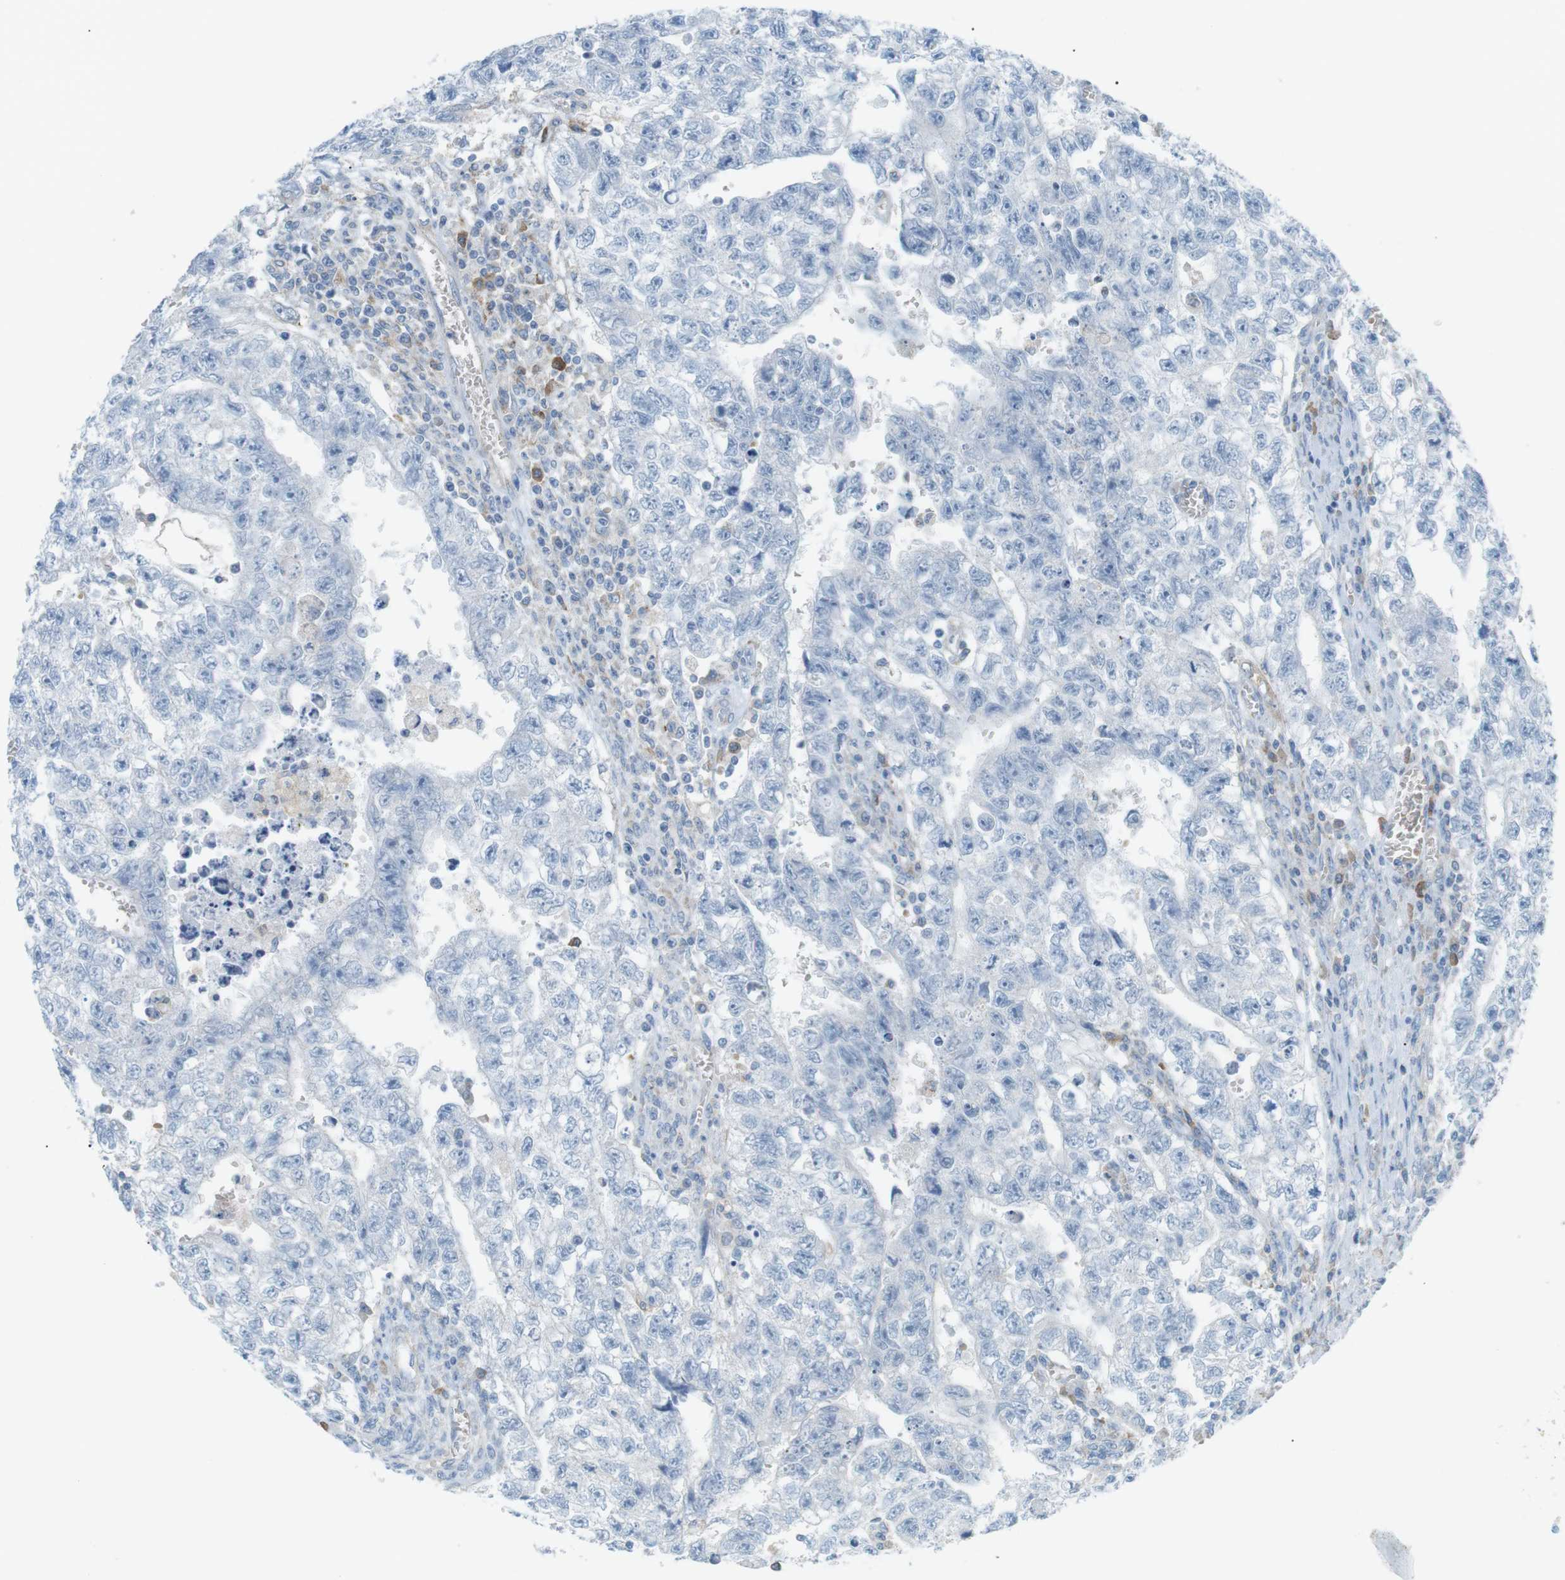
{"staining": {"intensity": "negative", "quantity": "none", "location": "none"}, "tissue": "testis cancer", "cell_type": "Tumor cells", "image_type": "cancer", "snomed": [{"axis": "morphology", "description": "Seminoma, NOS"}, {"axis": "morphology", "description": "Carcinoma, Embryonal, NOS"}, {"axis": "topography", "description": "Testis"}], "caption": "Testis cancer stained for a protein using IHC demonstrates no staining tumor cells.", "gene": "VAMP1", "patient": {"sex": "male", "age": 38}}